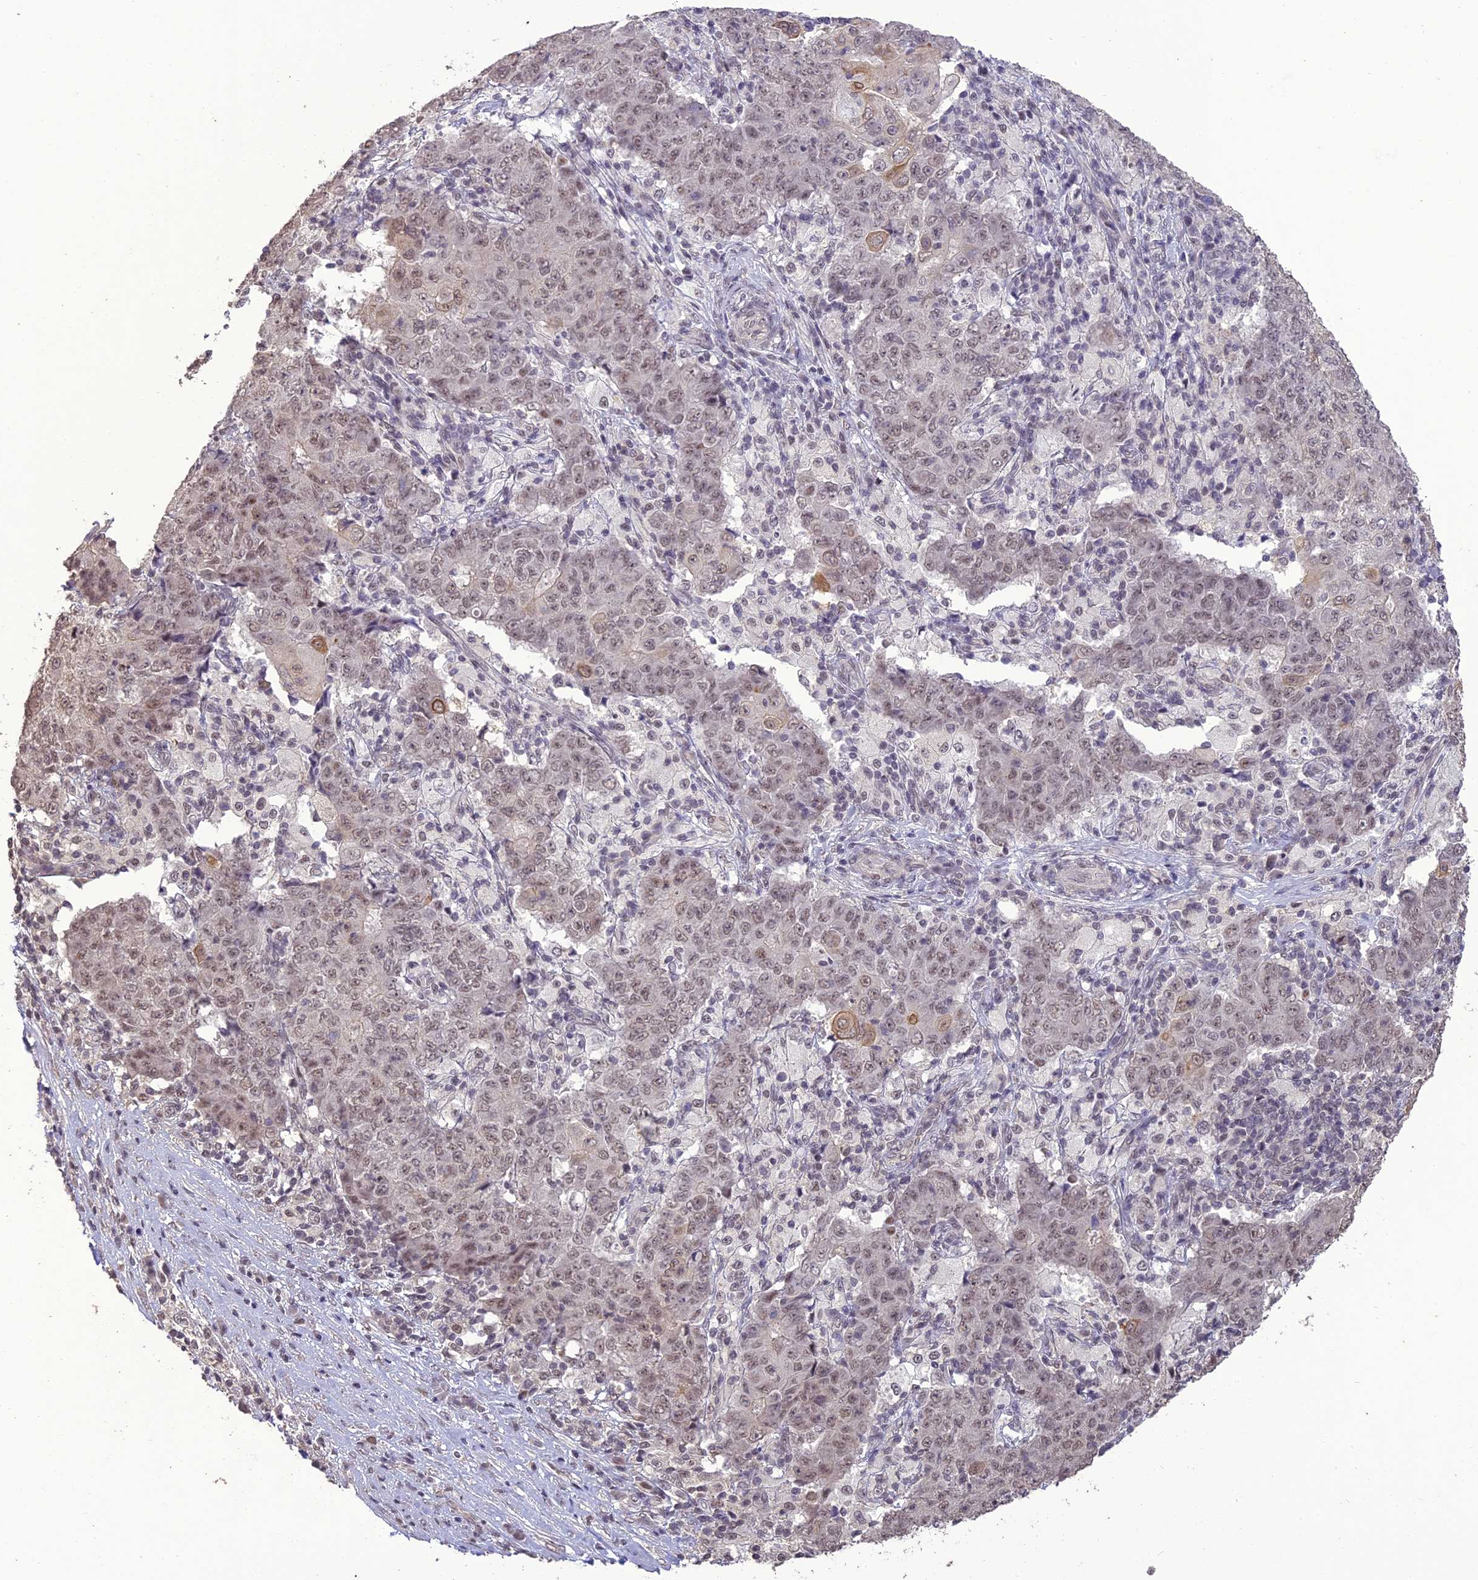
{"staining": {"intensity": "weak", "quantity": ">75%", "location": "nuclear"}, "tissue": "ovarian cancer", "cell_type": "Tumor cells", "image_type": "cancer", "snomed": [{"axis": "morphology", "description": "Carcinoma, endometroid"}, {"axis": "topography", "description": "Ovary"}], "caption": "Ovarian cancer (endometroid carcinoma) stained for a protein (brown) reveals weak nuclear positive staining in about >75% of tumor cells.", "gene": "TIGD7", "patient": {"sex": "female", "age": 42}}